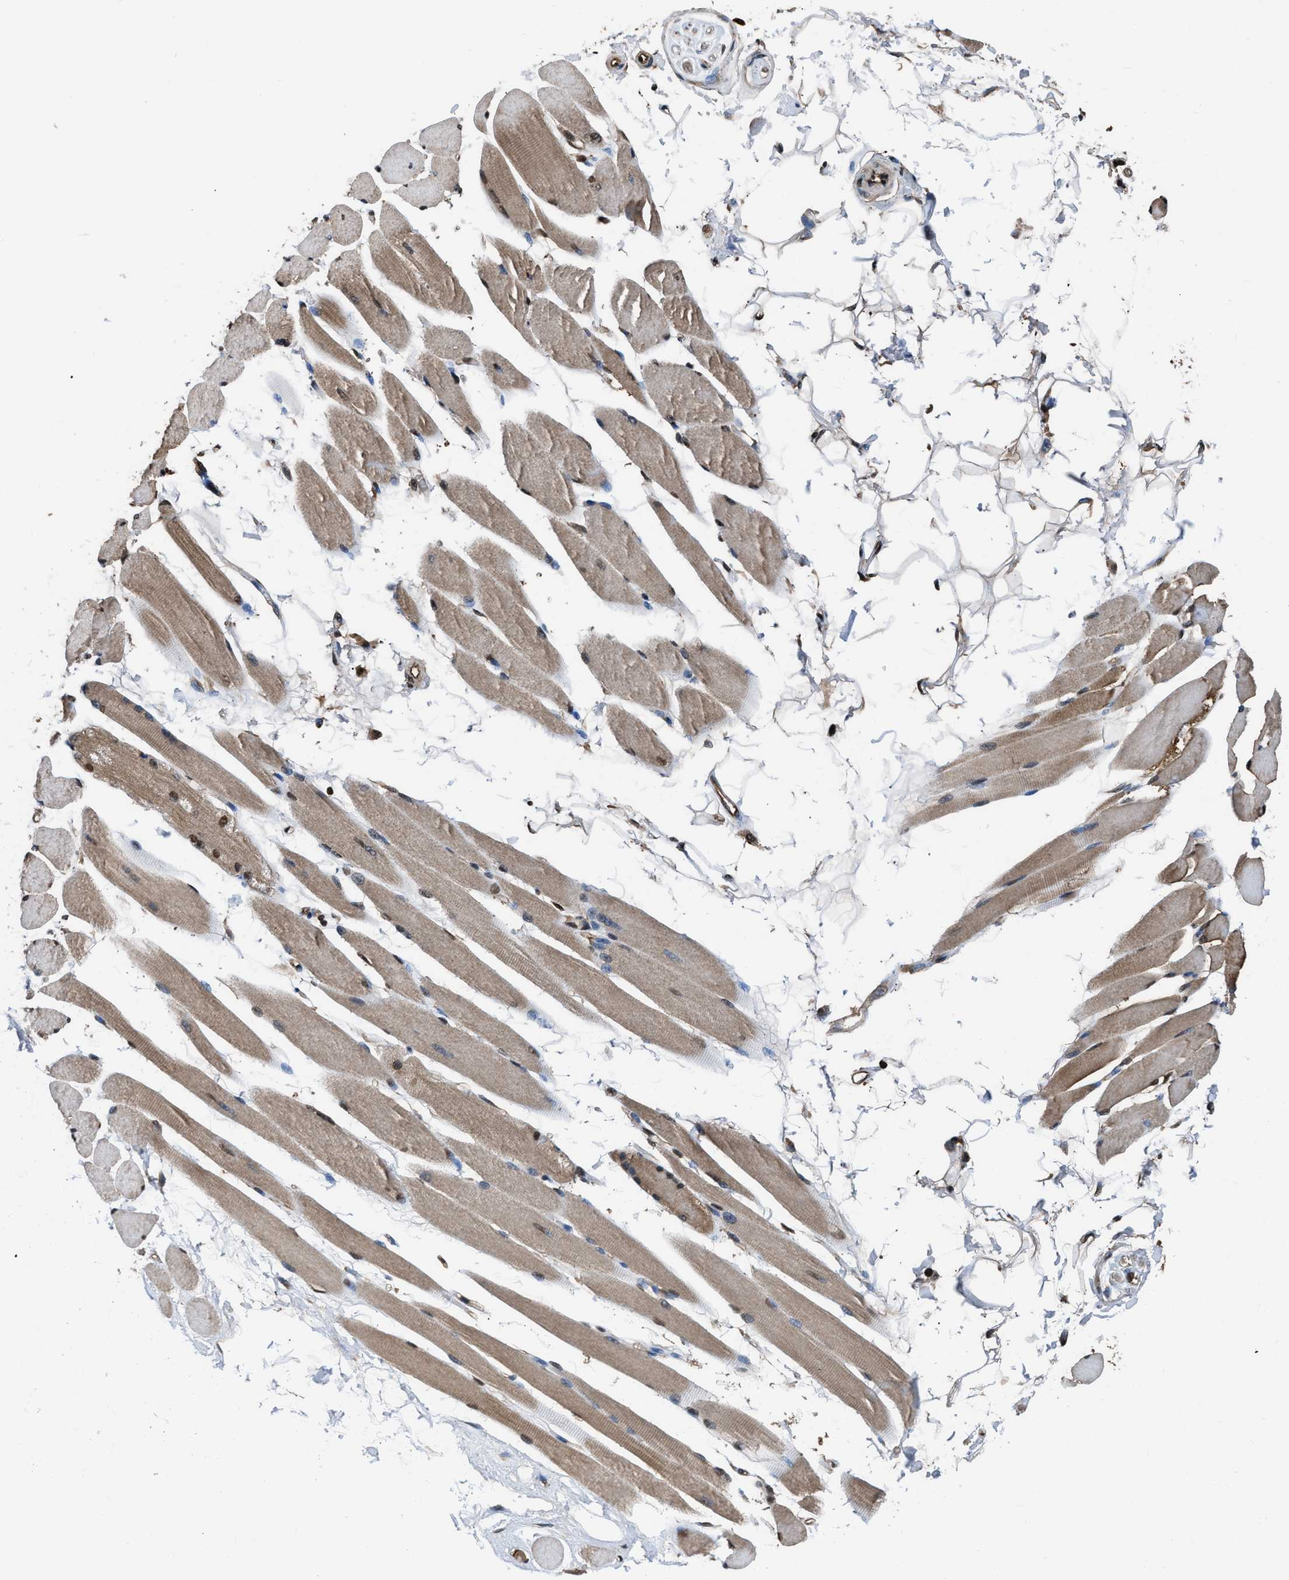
{"staining": {"intensity": "moderate", "quantity": "25%-75%", "location": "cytoplasmic/membranous,nuclear"}, "tissue": "skeletal muscle", "cell_type": "Myocytes", "image_type": "normal", "snomed": [{"axis": "morphology", "description": "Normal tissue, NOS"}, {"axis": "topography", "description": "Skeletal muscle"}, {"axis": "topography", "description": "Peripheral nerve tissue"}], "caption": "Unremarkable skeletal muscle displays moderate cytoplasmic/membranous,nuclear positivity in about 25%-75% of myocytes.", "gene": "FNTA", "patient": {"sex": "female", "age": 84}}